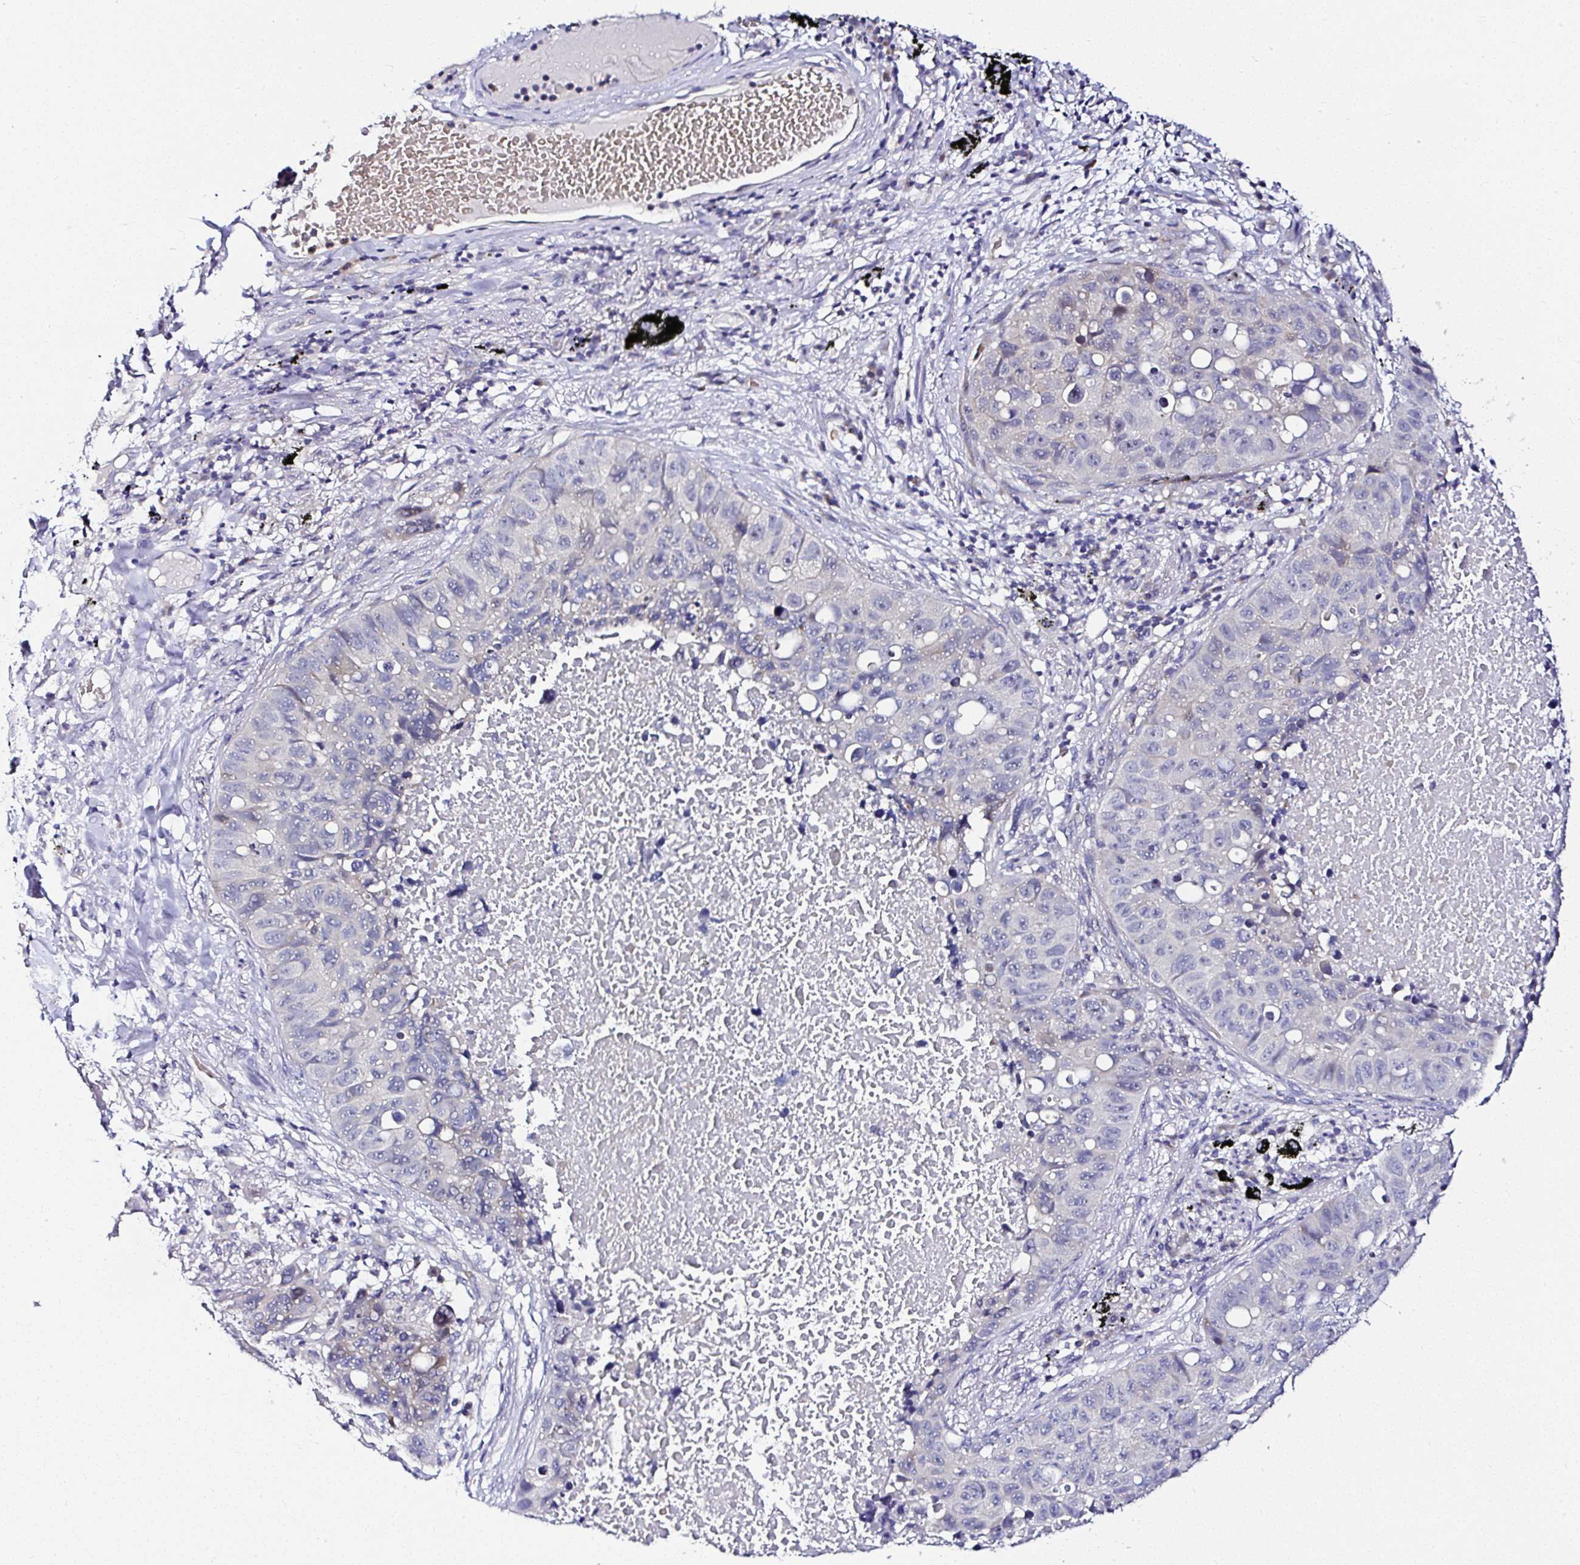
{"staining": {"intensity": "negative", "quantity": "none", "location": "none"}, "tissue": "lung cancer", "cell_type": "Tumor cells", "image_type": "cancer", "snomed": [{"axis": "morphology", "description": "Squamous cell carcinoma, NOS"}, {"axis": "topography", "description": "Lung"}], "caption": "Histopathology image shows no protein expression in tumor cells of lung squamous cell carcinoma tissue. (DAB immunohistochemistry (IHC) with hematoxylin counter stain).", "gene": "DEPDC5", "patient": {"sex": "male", "age": 60}}